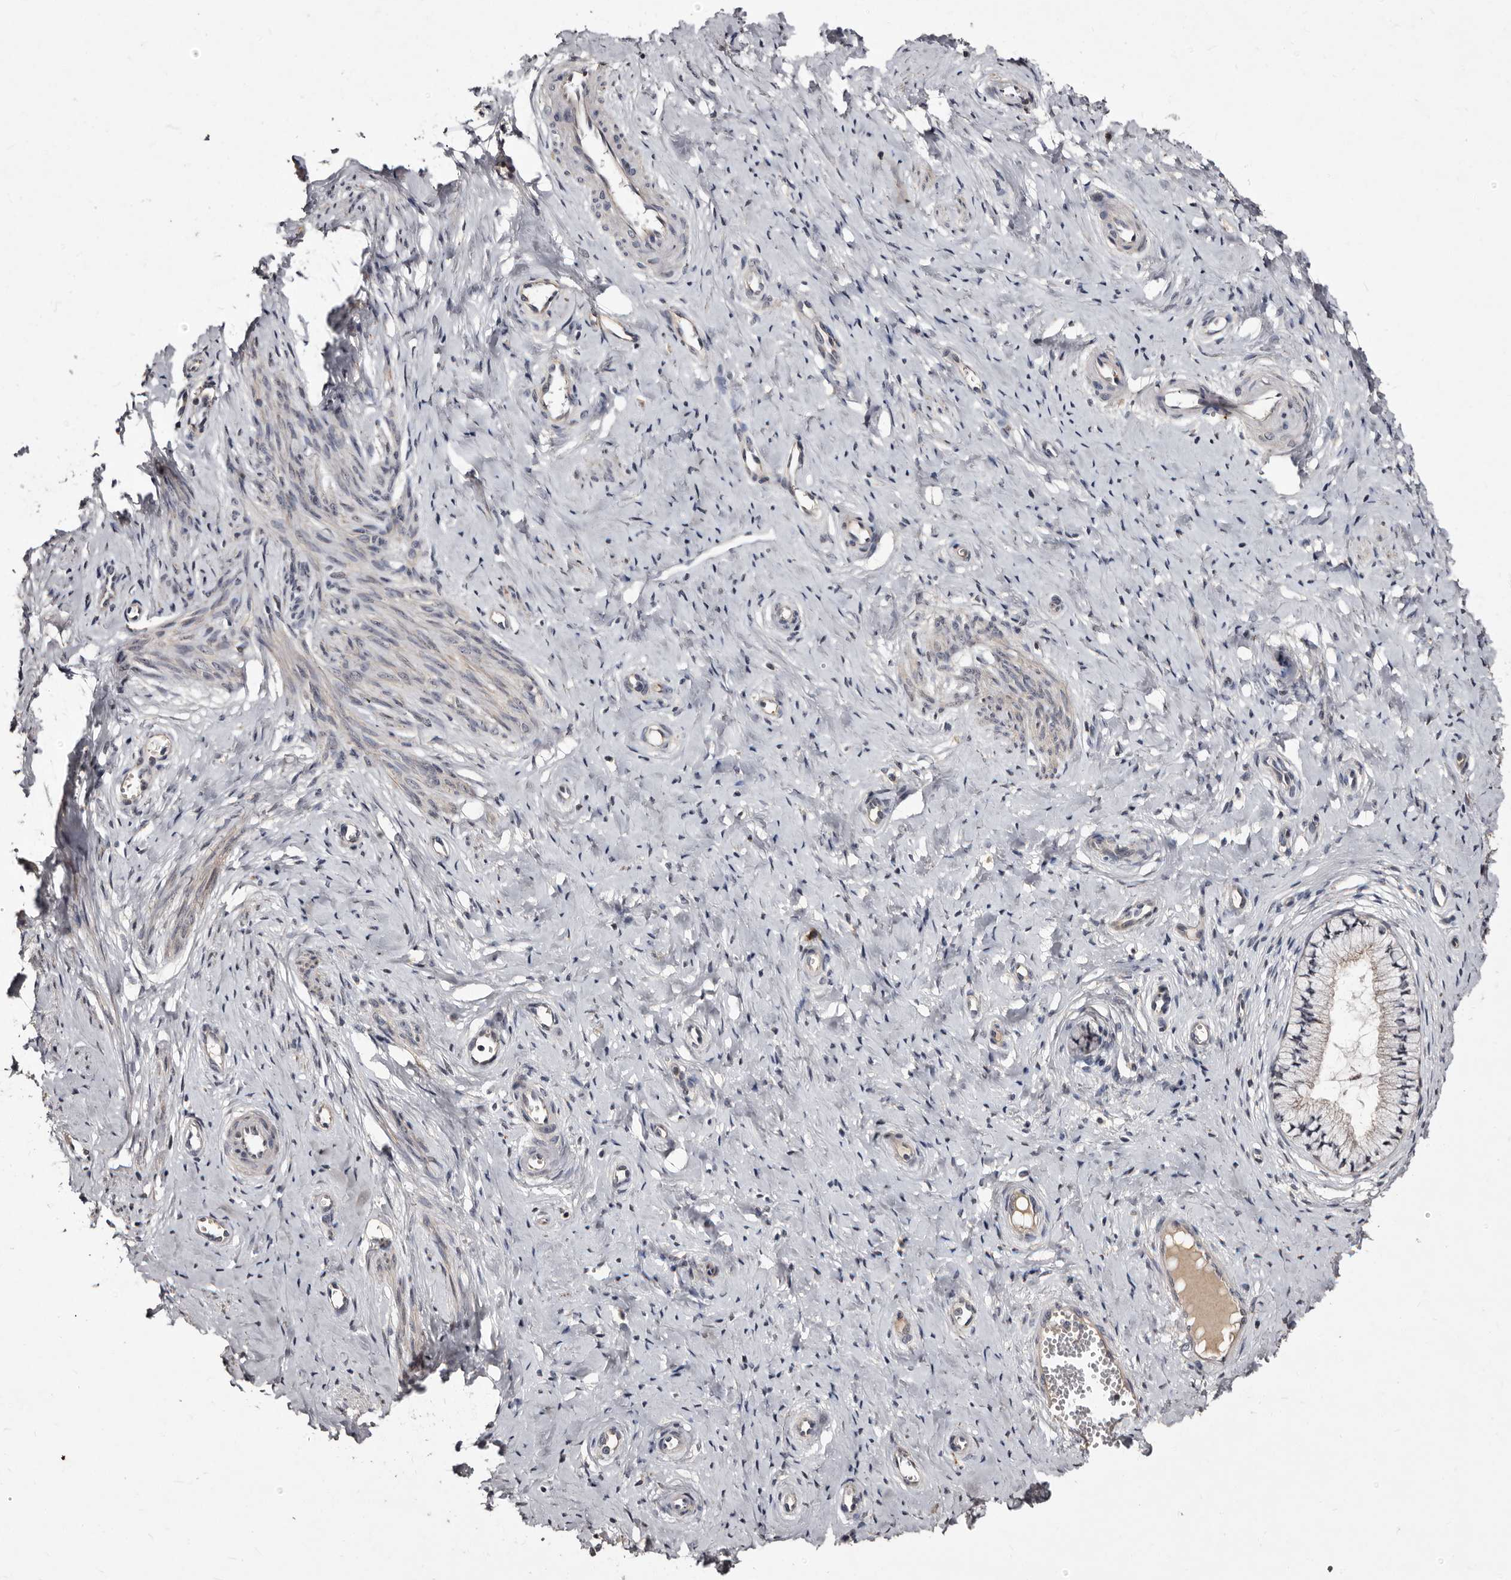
{"staining": {"intensity": "negative", "quantity": "none", "location": "none"}, "tissue": "cervix", "cell_type": "Glandular cells", "image_type": "normal", "snomed": [{"axis": "morphology", "description": "Normal tissue, NOS"}, {"axis": "topography", "description": "Cervix"}], "caption": "A histopathology image of cervix stained for a protein displays no brown staining in glandular cells. (DAB (3,3'-diaminobenzidine) immunohistochemistry (IHC), high magnification).", "gene": "LANCL2", "patient": {"sex": "female", "age": 36}}